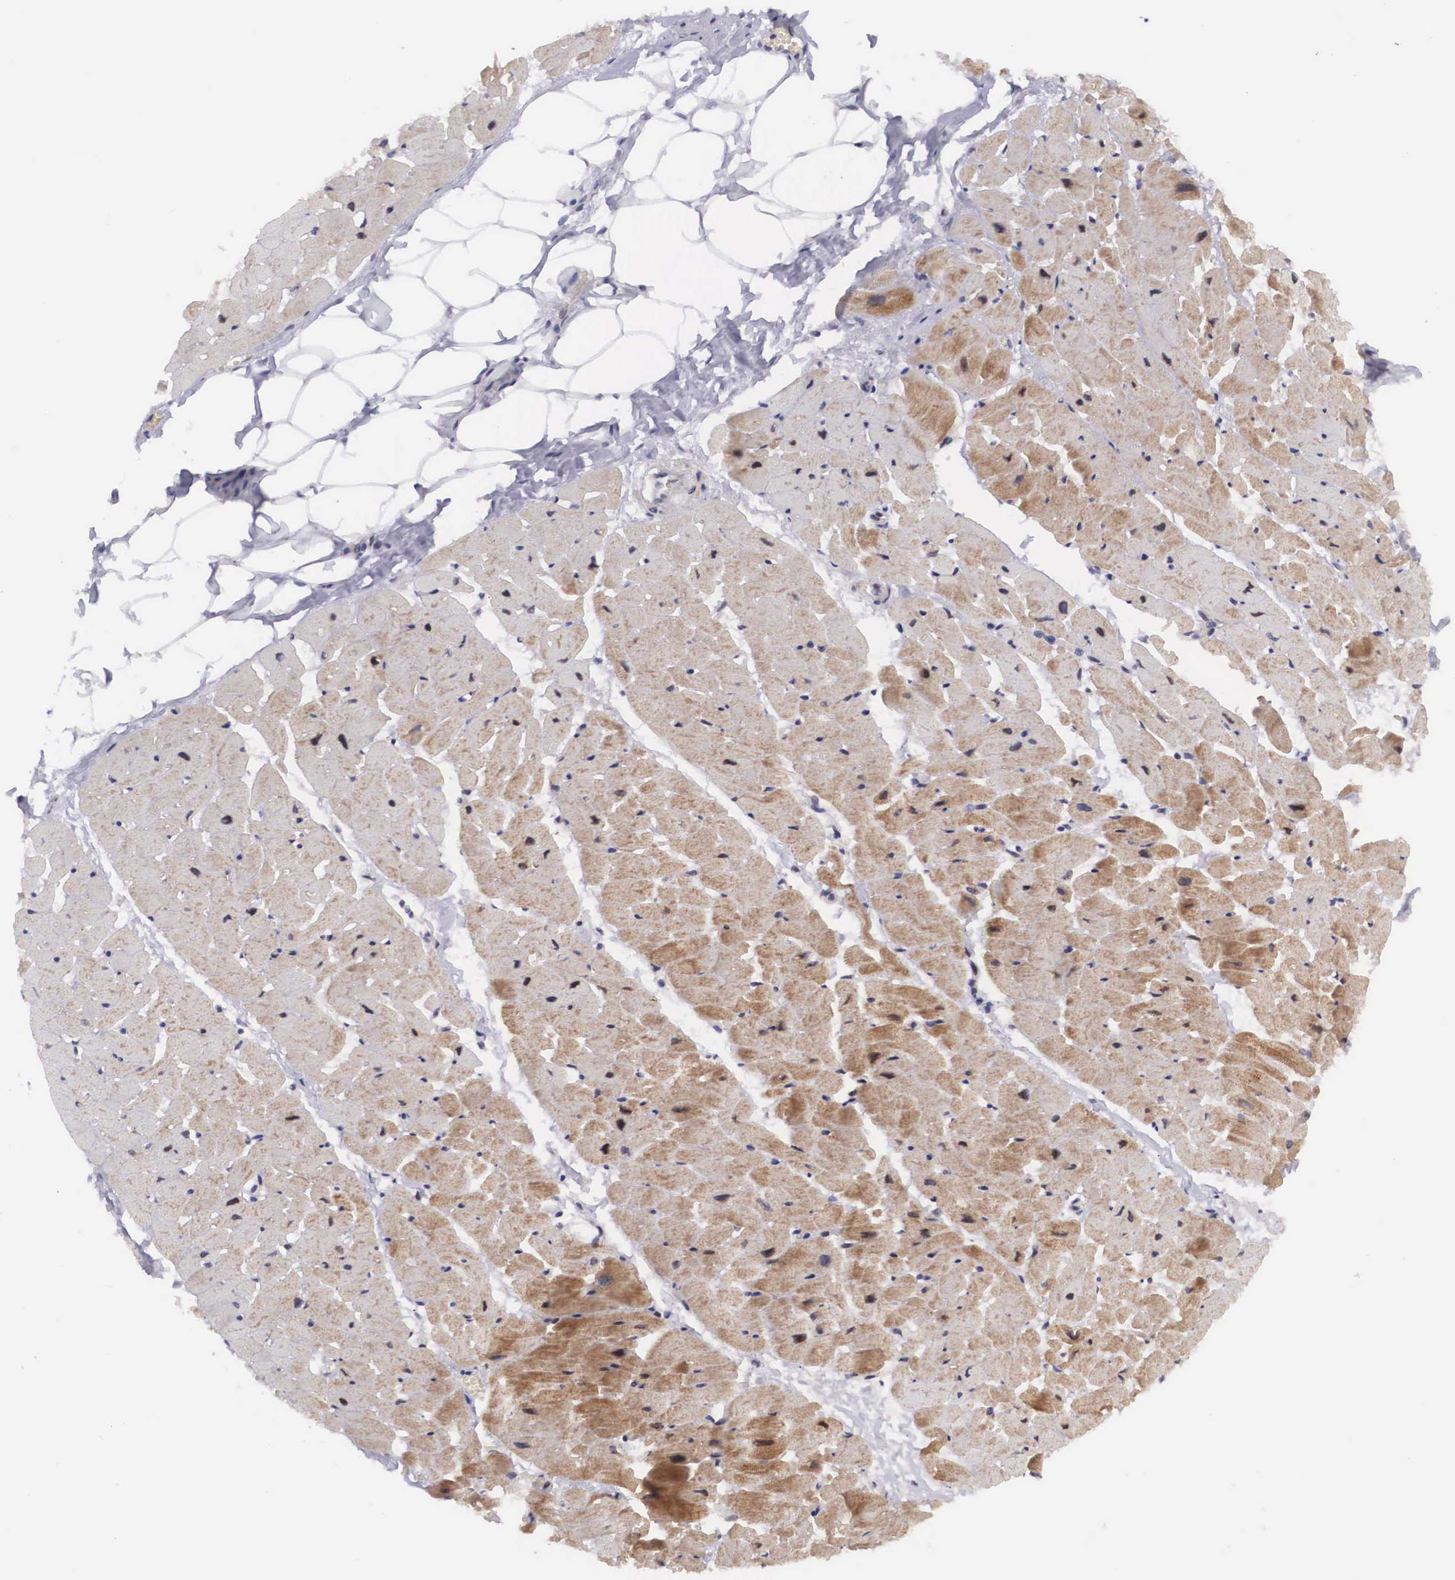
{"staining": {"intensity": "moderate", "quantity": ">75%", "location": "cytoplasmic/membranous"}, "tissue": "heart muscle", "cell_type": "Cardiomyocytes", "image_type": "normal", "snomed": [{"axis": "morphology", "description": "Normal tissue, NOS"}, {"axis": "topography", "description": "Heart"}], "caption": "A photomicrograph of human heart muscle stained for a protein reveals moderate cytoplasmic/membranous brown staining in cardiomyocytes. Nuclei are stained in blue.", "gene": "EMID1", "patient": {"sex": "female", "age": 19}}